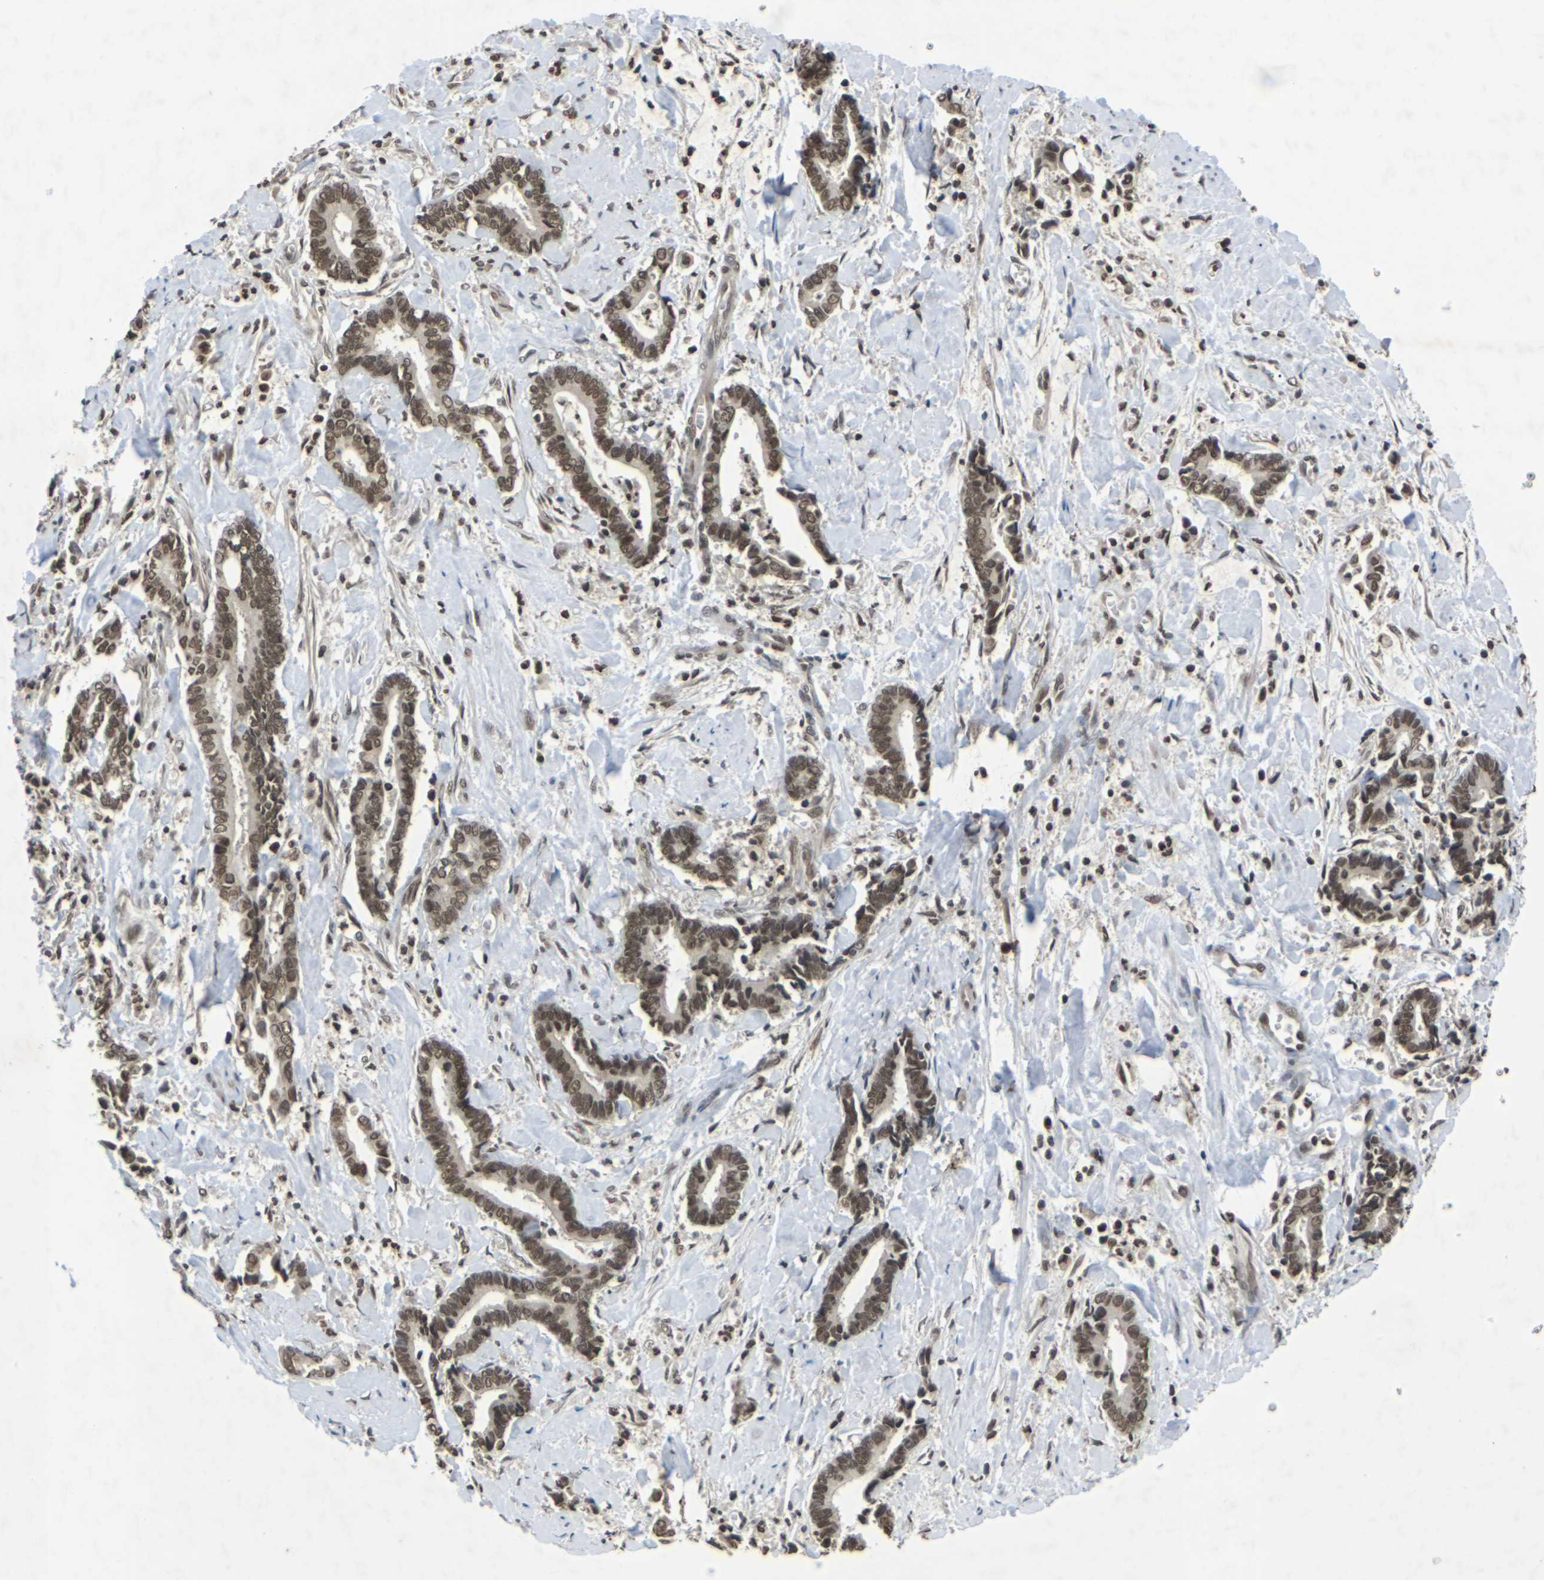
{"staining": {"intensity": "moderate", "quantity": ">75%", "location": "nuclear"}, "tissue": "cervical cancer", "cell_type": "Tumor cells", "image_type": "cancer", "snomed": [{"axis": "morphology", "description": "Adenocarcinoma, NOS"}, {"axis": "topography", "description": "Cervix"}], "caption": "Approximately >75% of tumor cells in human cervical cancer (adenocarcinoma) reveal moderate nuclear protein staining as visualized by brown immunohistochemical staining.", "gene": "NELFA", "patient": {"sex": "female", "age": 44}}